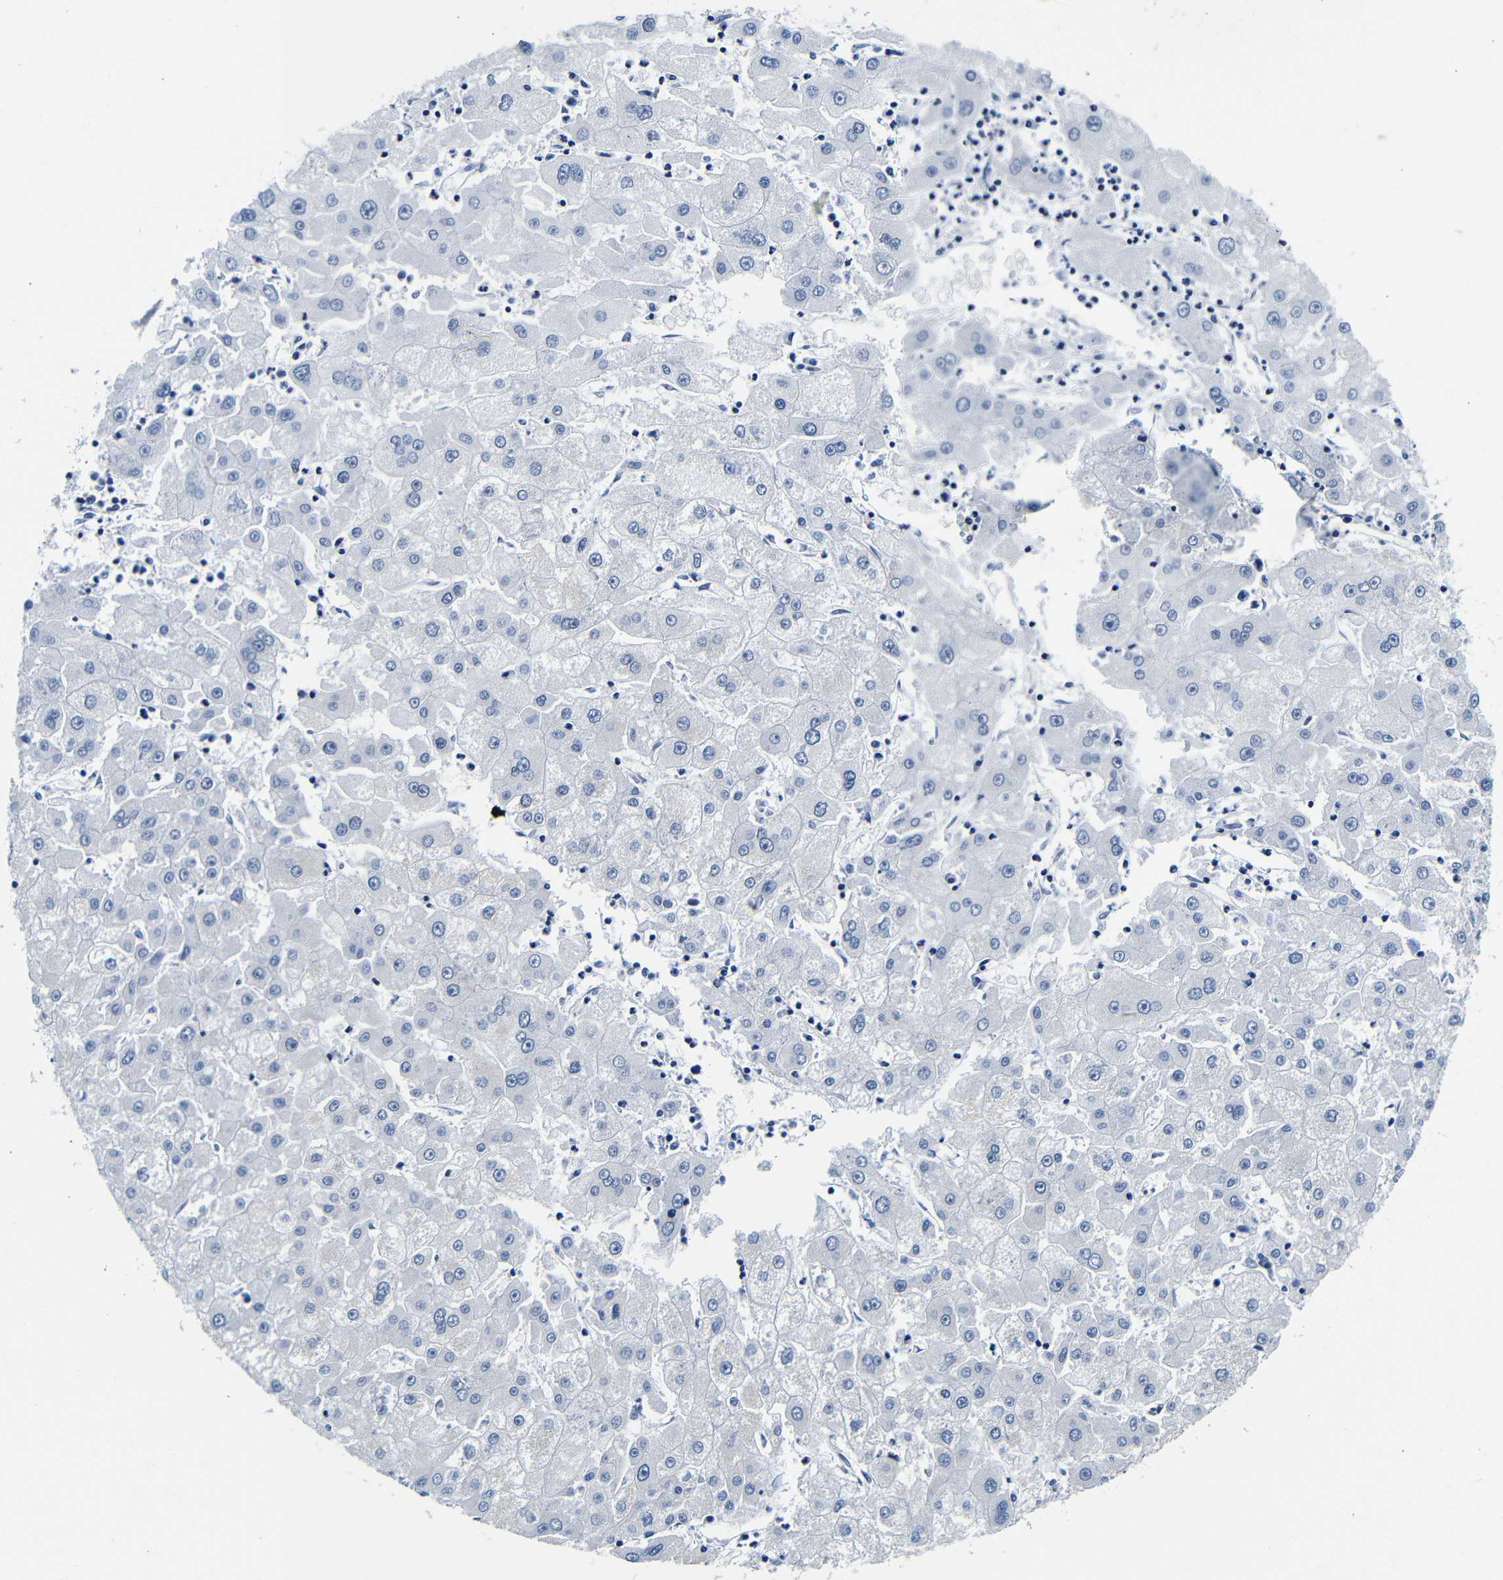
{"staining": {"intensity": "negative", "quantity": "none", "location": "none"}, "tissue": "liver cancer", "cell_type": "Tumor cells", "image_type": "cancer", "snomed": [{"axis": "morphology", "description": "Carcinoma, Hepatocellular, NOS"}, {"axis": "topography", "description": "Liver"}], "caption": "Histopathology image shows no protein positivity in tumor cells of hepatocellular carcinoma (liver) tissue.", "gene": "GP1BA", "patient": {"sex": "male", "age": 72}}